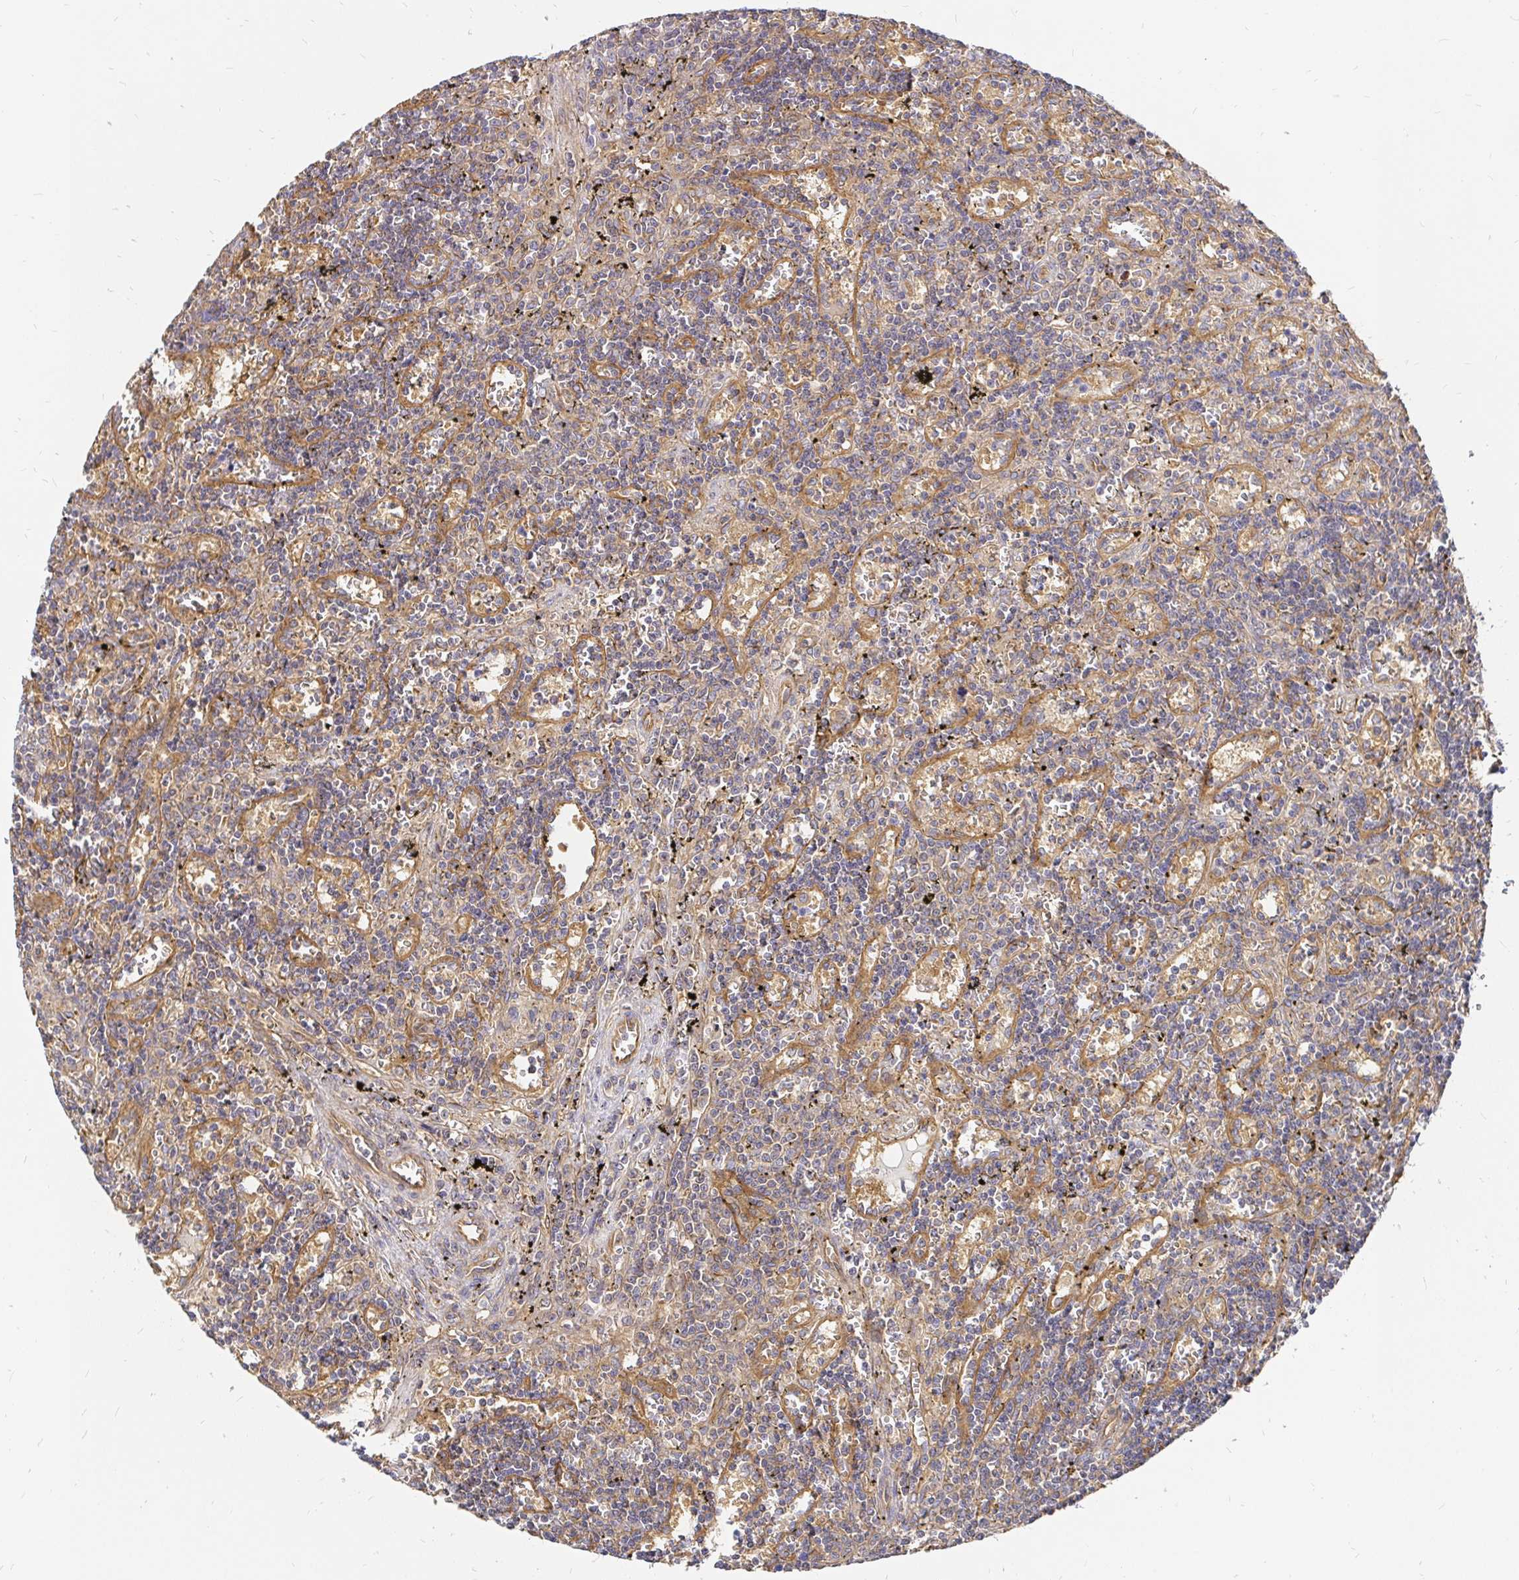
{"staining": {"intensity": "negative", "quantity": "none", "location": "none"}, "tissue": "lymphoma", "cell_type": "Tumor cells", "image_type": "cancer", "snomed": [{"axis": "morphology", "description": "Malignant lymphoma, non-Hodgkin's type, Low grade"}, {"axis": "topography", "description": "Spleen"}], "caption": "A micrograph of lymphoma stained for a protein displays no brown staining in tumor cells. The staining is performed using DAB brown chromogen with nuclei counter-stained in using hematoxylin.", "gene": "KIF5B", "patient": {"sex": "male", "age": 60}}